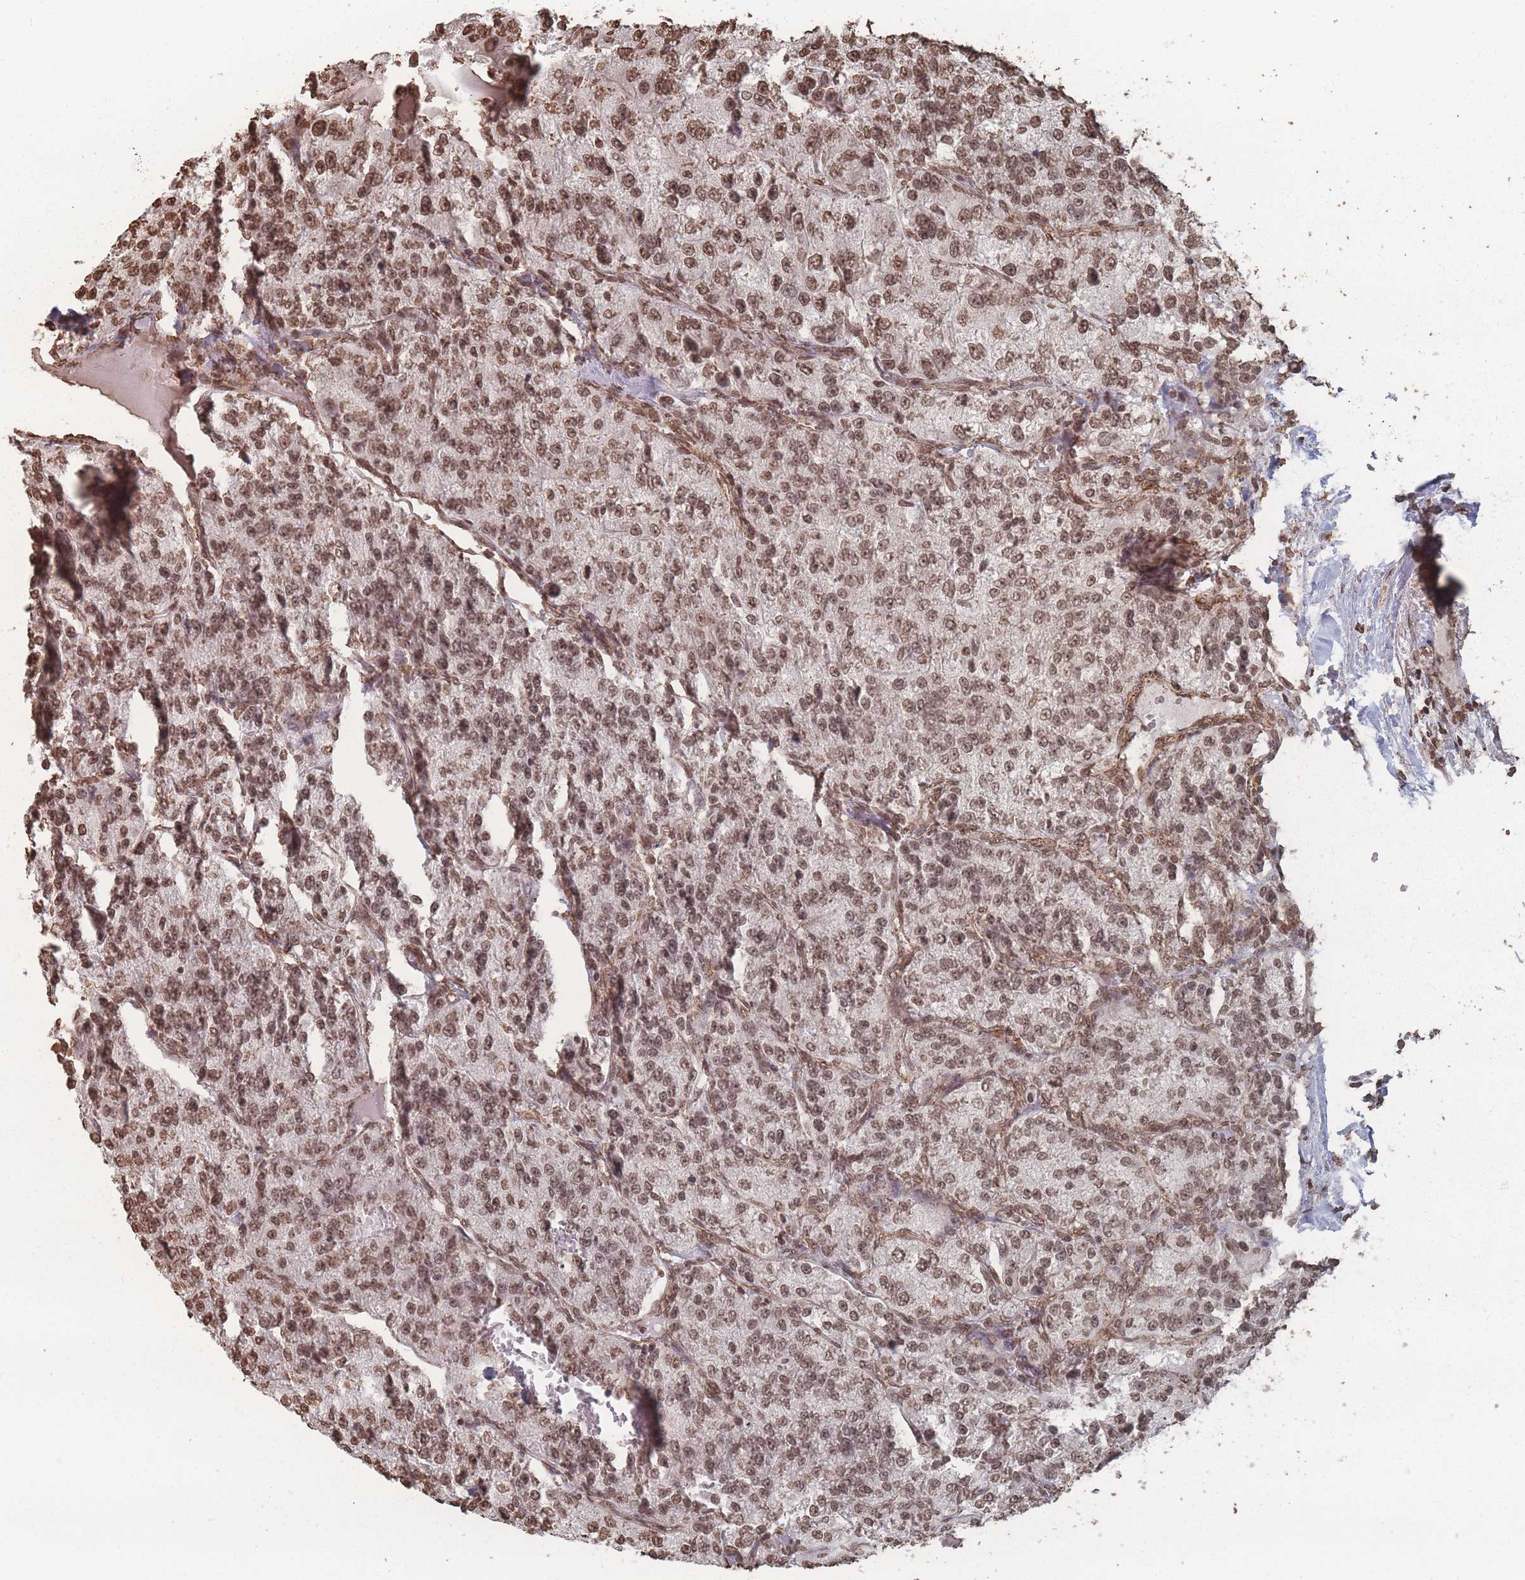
{"staining": {"intensity": "moderate", "quantity": ">75%", "location": "nuclear"}, "tissue": "renal cancer", "cell_type": "Tumor cells", "image_type": "cancer", "snomed": [{"axis": "morphology", "description": "Adenocarcinoma, NOS"}, {"axis": "topography", "description": "Kidney"}], "caption": "A brown stain shows moderate nuclear positivity of a protein in human renal cancer (adenocarcinoma) tumor cells.", "gene": "PLEKHG5", "patient": {"sex": "female", "age": 63}}